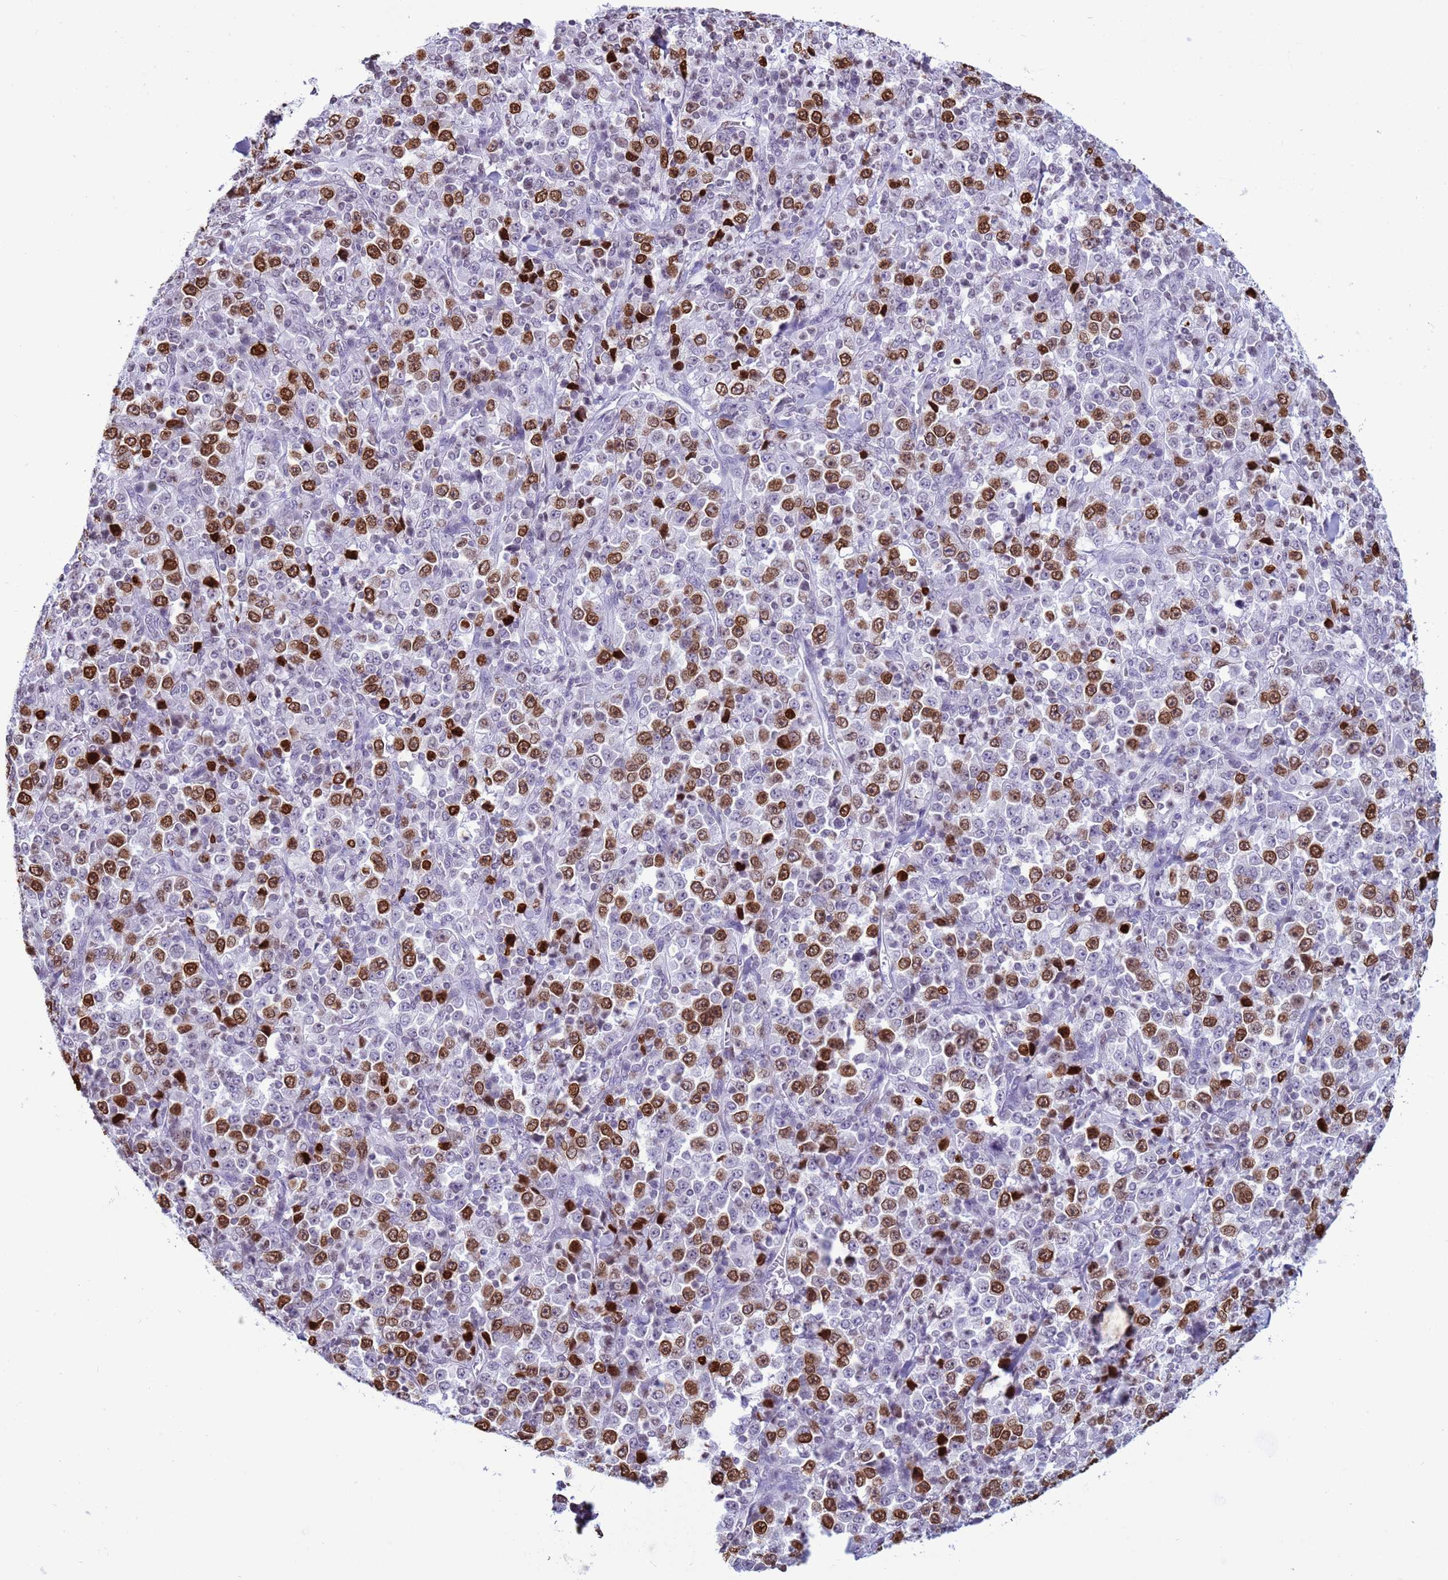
{"staining": {"intensity": "strong", "quantity": "25%-75%", "location": "nuclear"}, "tissue": "stomach cancer", "cell_type": "Tumor cells", "image_type": "cancer", "snomed": [{"axis": "morphology", "description": "Normal tissue, NOS"}, {"axis": "morphology", "description": "Adenocarcinoma, NOS"}, {"axis": "topography", "description": "Stomach, upper"}, {"axis": "topography", "description": "Stomach"}], "caption": "DAB immunohistochemical staining of human stomach adenocarcinoma displays strong nuclear protein expression in about 25%-75% of tumor cells.", "gene": "H4C8", "patient": {"sex": "male", "age": 59}}